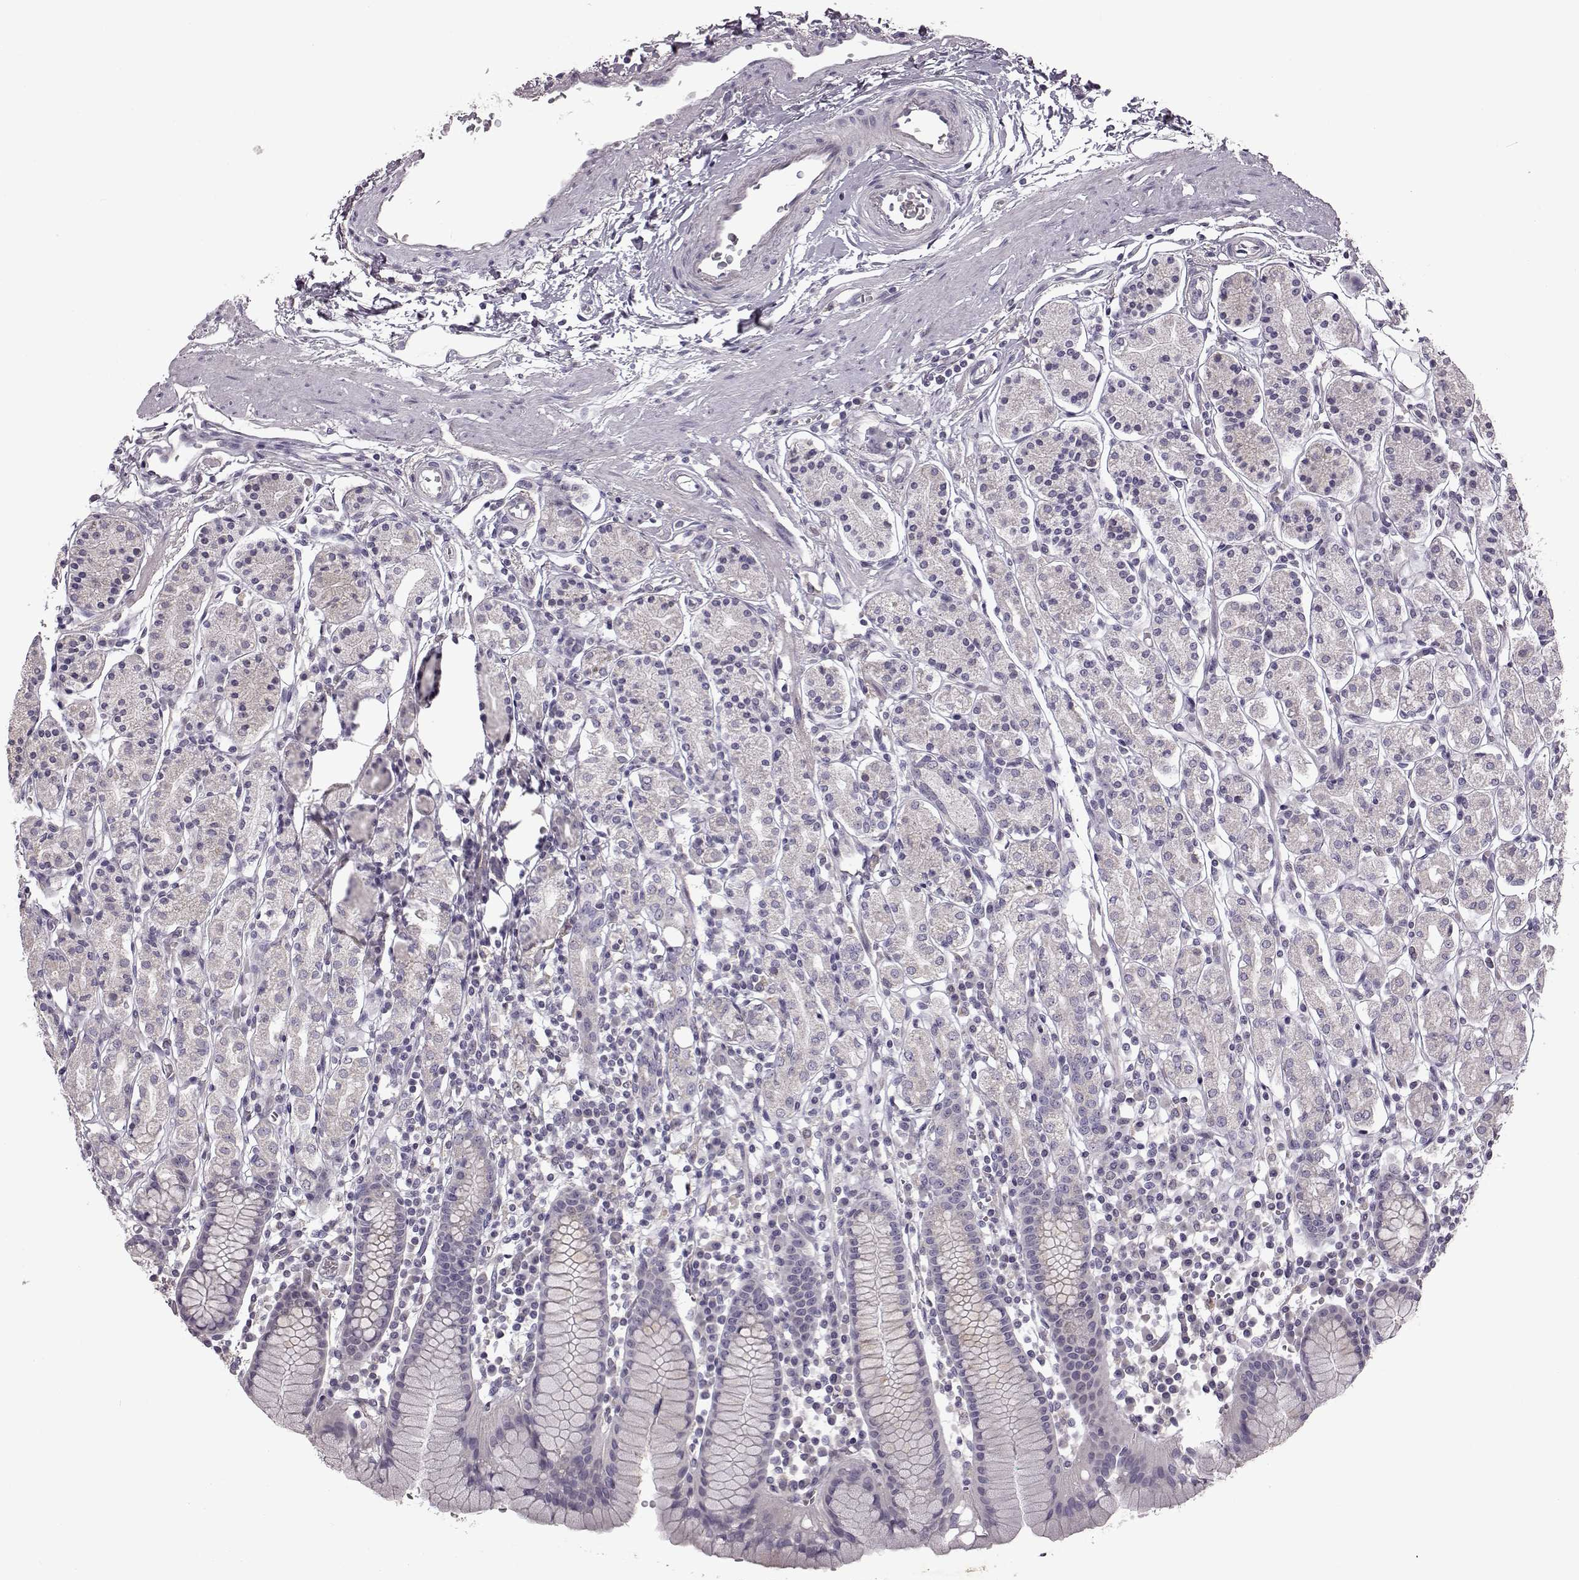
{"staining": {"intensity": "negative", "quantity": "none", "location": "none"}, "tissue": "stomach", "cell_type": "Glandular cells", "image_type": "normal", "snomed": [{"axis": "morphology", "description": "Normal tissue, NOS"}, {"axis": "topography", "description": "Stomach, upper"}, {"axis": "topography", "description": "Stomach"}], "caption": "Stomach was stained to show a protein in brown. There is no significant expression in glandular cells. (DAB (3,3'-diaminobenzidine) immunohistochemistry visualized using brightfield microscopy, high magnification).", "gene": "B3GNT6", "patient": {"sex": "male", "age": 62}}